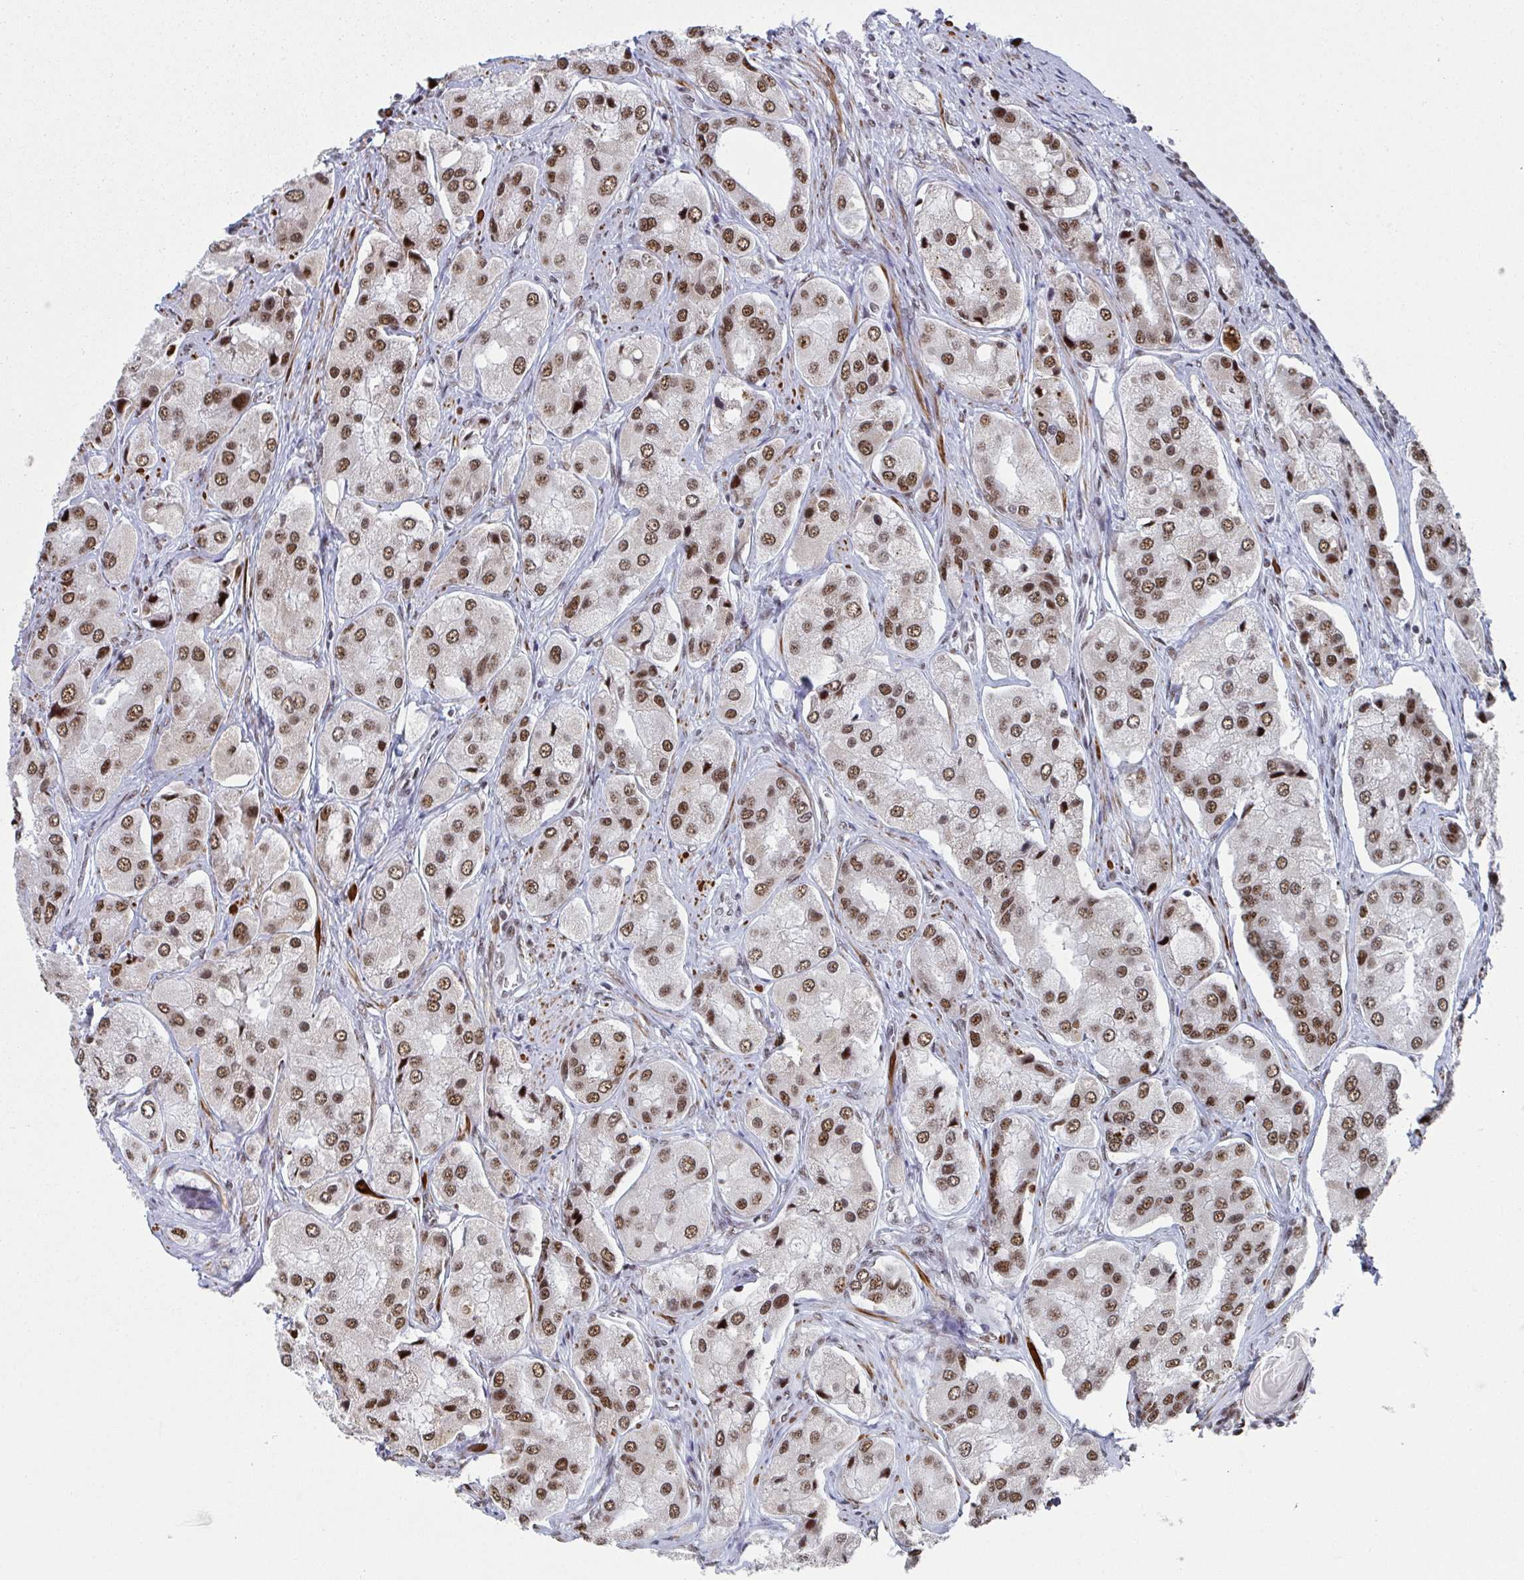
{"staining": {"intensity": "moderate", "quantity": ">75%", "location": "nuclear"}, "tissue": "prostate cancer", "cell_type": "Tumor cells", "image_type": "cancer", "snomed": [{"axis": "morphology", "description": "Adenocarcinoma, Low grade"}, {"axis": "topography", "description": "Prostate"}], "caption": "Immunohistochemistry (IHC) histopathology image of neoplastic tissue: prostate low-grade adenocarcinoma stained using immunohistochemistry (IHC) demonstrates medium levels of moderate protein expression localized specifically in the nuclear of tumor cells, appearing as a nuclear brown color.", "gene": "SNRNP70", "patient": {"sex": "male", "age": 69}}